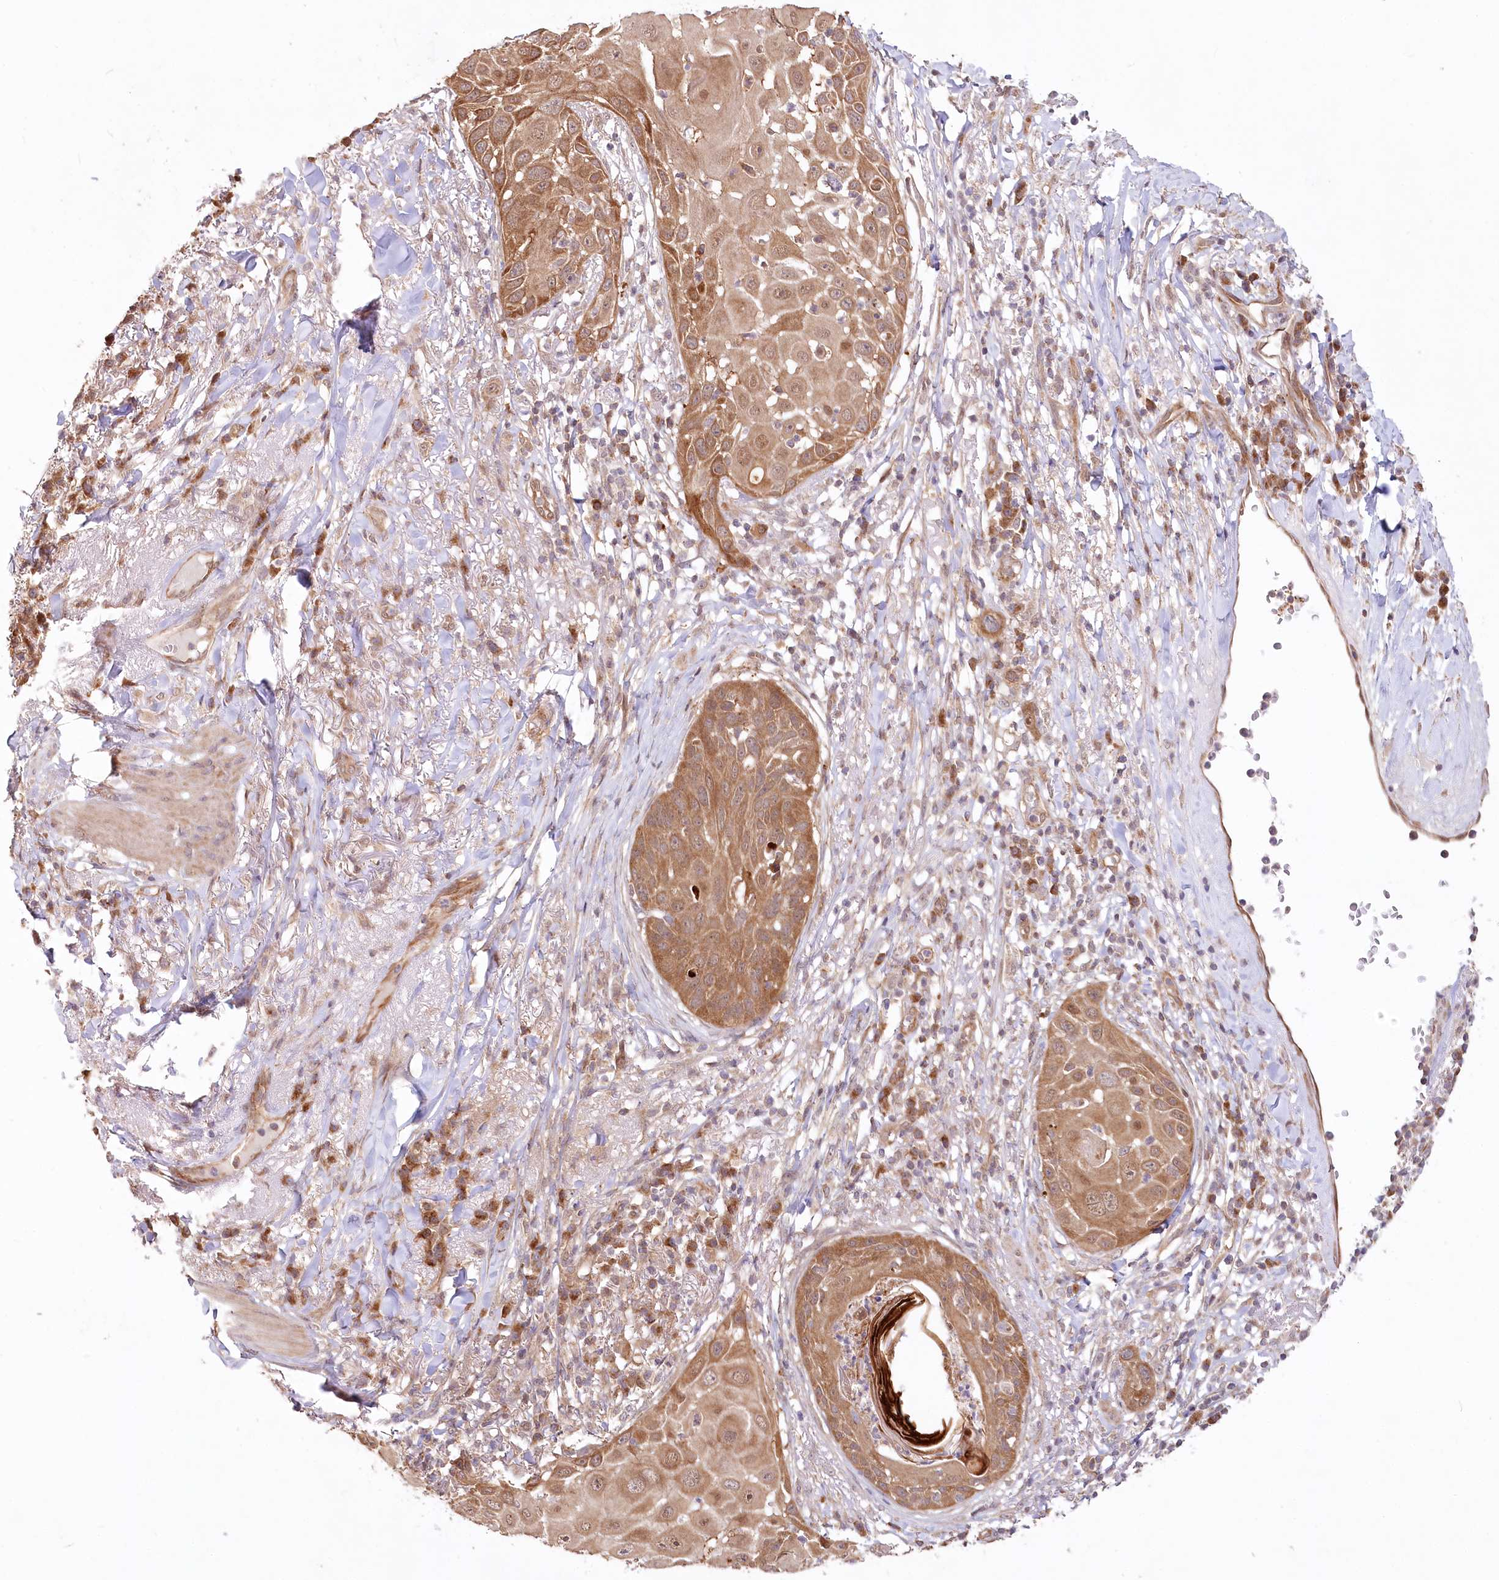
{"staining": {"intensity": "moderate", "quantity": ">75%", "location": "cytoplasmic/membranous"}, "tissue": "skin cancer", "cell_type": "Tumor cells", "image_type": "cancer", "snomed": [{"axis": "morphology", "description": "Squamous cell carcinoma, NOS"}, {"axis": "topography", "description": "Skin"}], "caption": "The photomicrograph displays a brown stain indicating the presence of a protein in the cytoplasmic/membranous of tumor cells in skin cancer. (DAB (3,3'-diaminobenzidine) IHC, brown staining for protein, blue staining for nuclei).", "gene": "CEP70", "patient": {"sex": "female", "age": 44}}